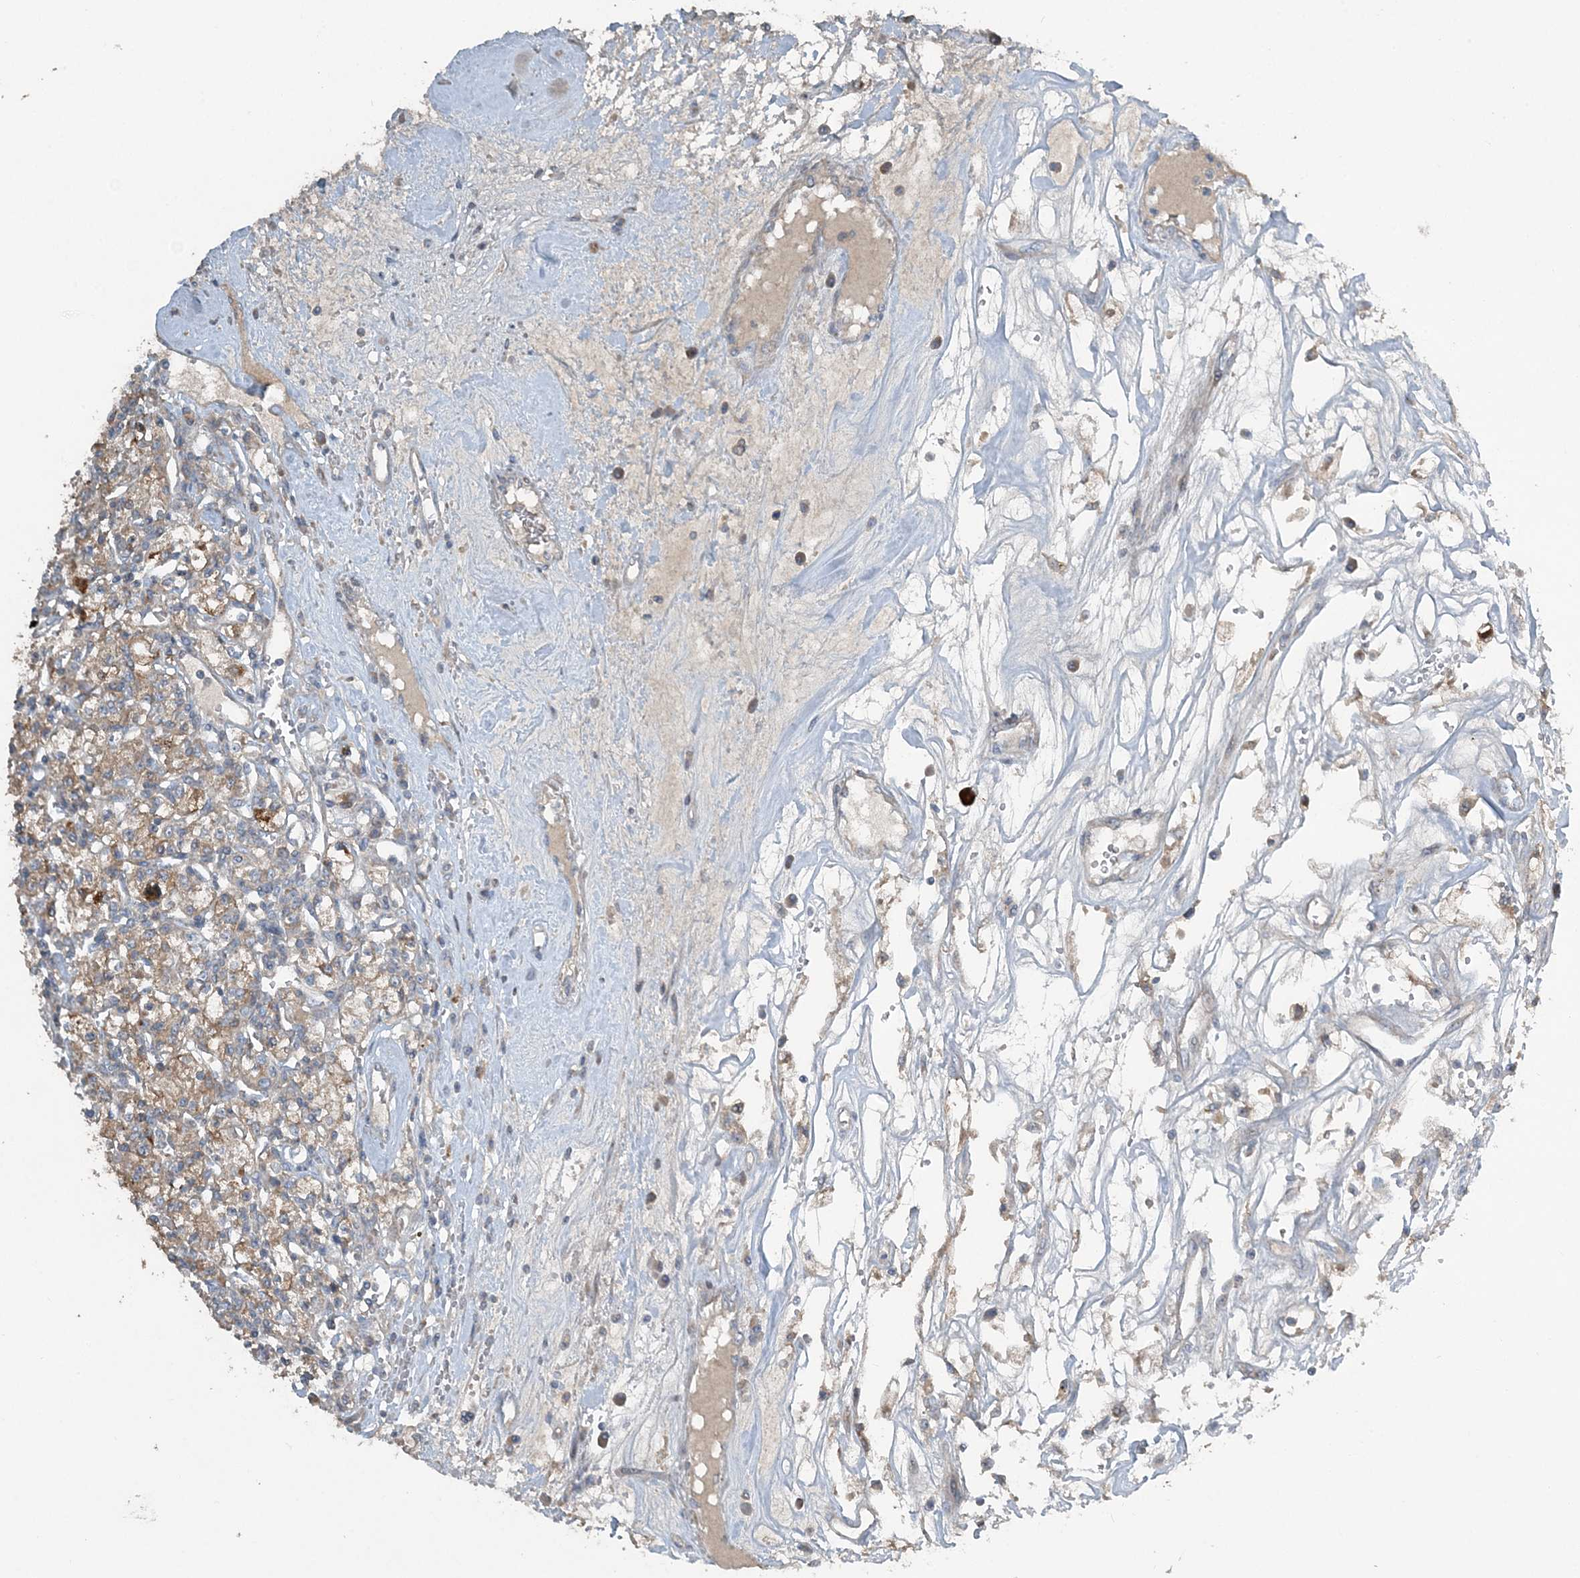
{"staining": {"intensity": "weak", "quantity": ">75%", "location": "cytoplasmic/membranous"}, "tissue": "renal cancer", "cell_type": "Tumor cells", "image_type": "cancer", "snomed": [{"axis": "morphology", "description": "Adenocarcinoma, NOS"}, {"axis": "topography", "description": "Kidney"}], "caption": "Immunohistochemical staining of renal cancer reveals low levels of weak cytoplasmic/membranous staining in approximately >75% of tumor cells.", "gene": "SLC4A10", "patient": {"sex": "female", "age": 59}}